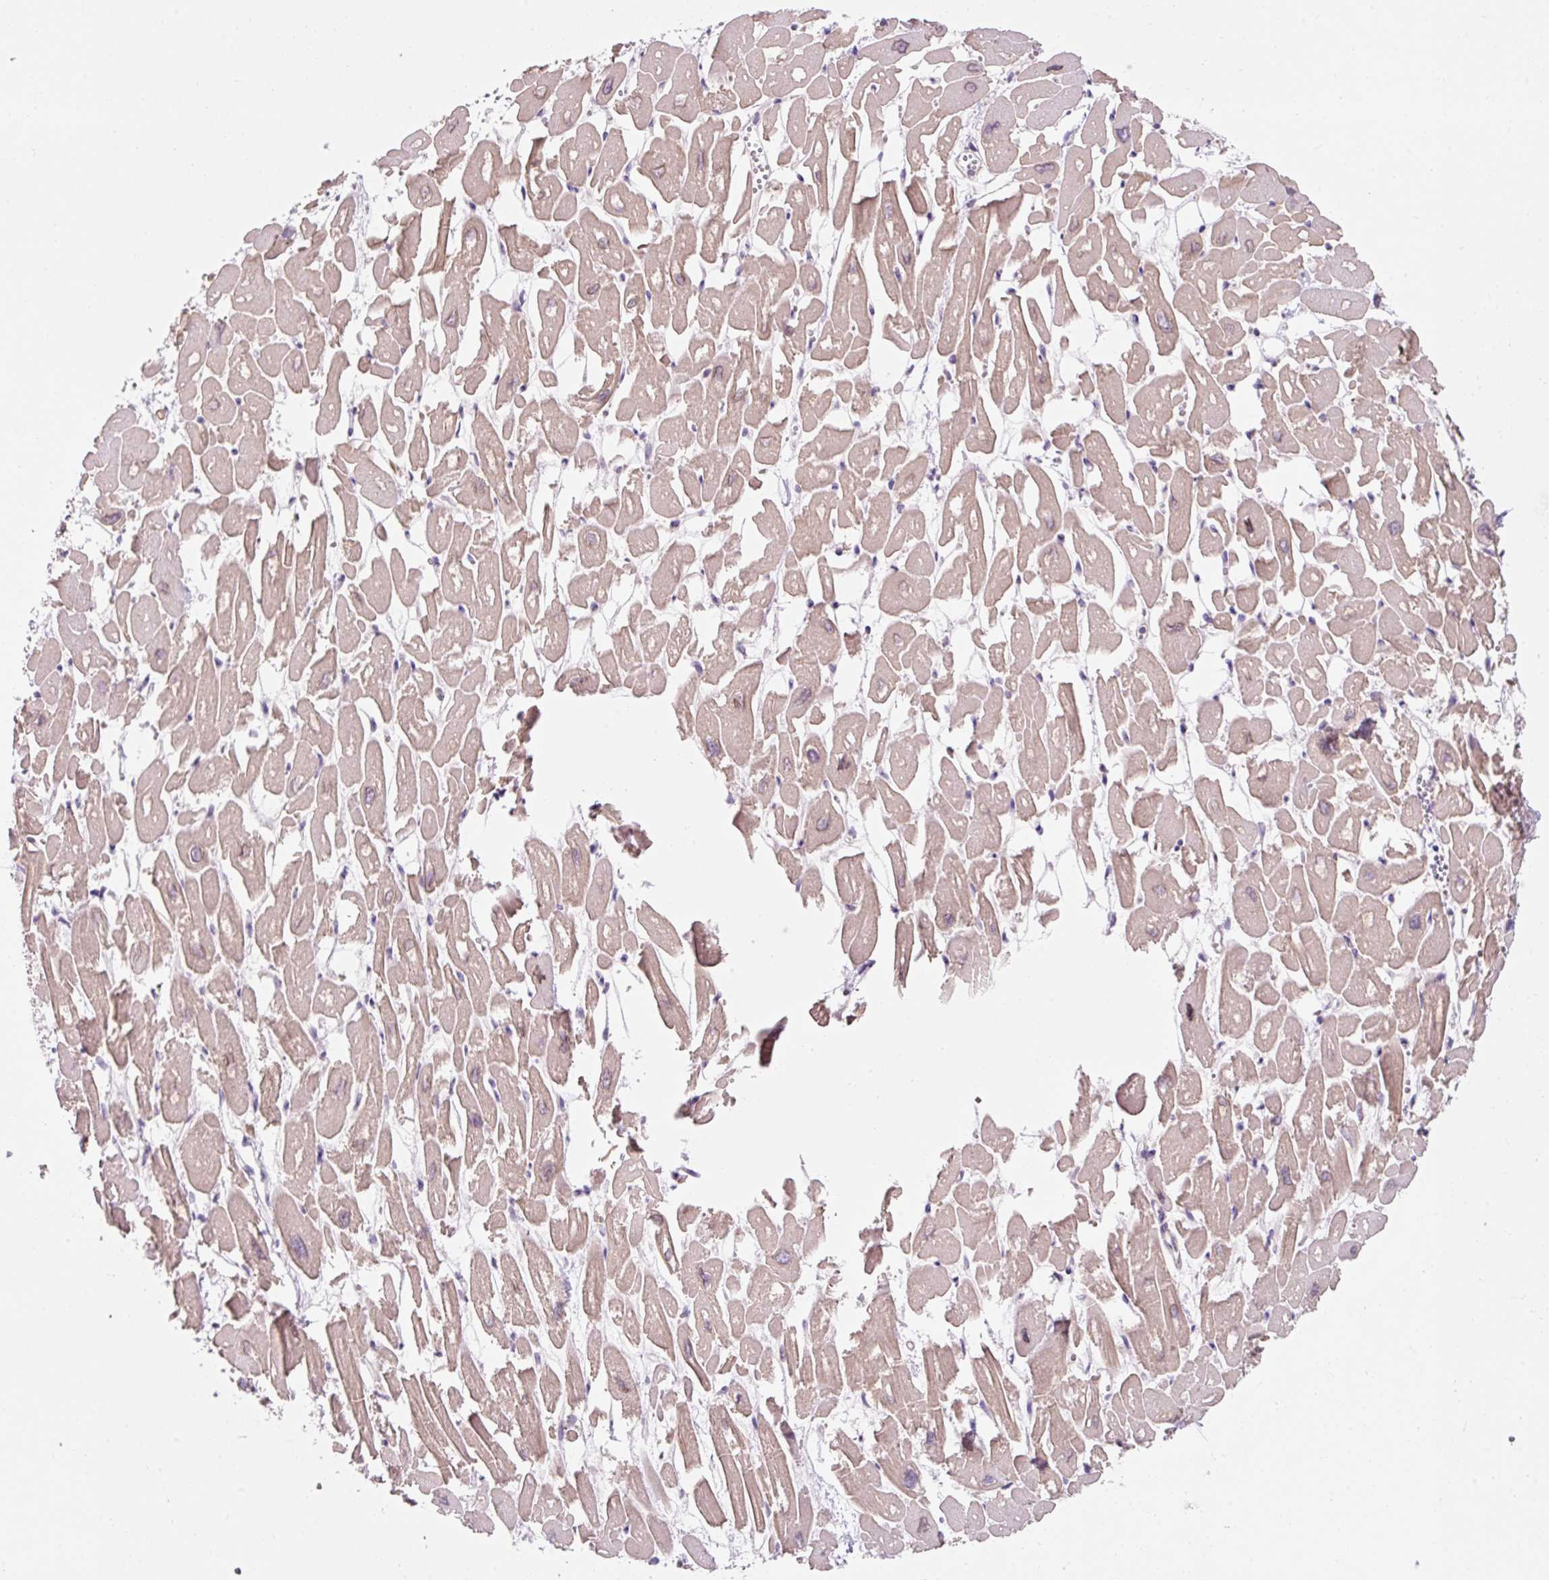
{"staining": {"intensity": "moderate", "quantity": "25%-75%", "location": "cytoplasmic/membranous,nuclear"}, "tissue": "heart muscle", "cell_type": "Cardiomyocytes", "image_type": "normal", "snomed": [{"axis": "morphology", "description": "Normal tissue, NOS"}, {"axis": "topography", "description": "Heart"}], "caption": "An IHC photomicrograph of normal tissue is shown. Protein staining in brown labels moderate cytoplasmic/membranous,nuclear positivity in heart muscle within cardiomyocytes. (DAB IHC, brown staining for protein, blue staining for nuclei).", "gene": "ZNF610", "patient": {"sex": "male", "age": 54}}